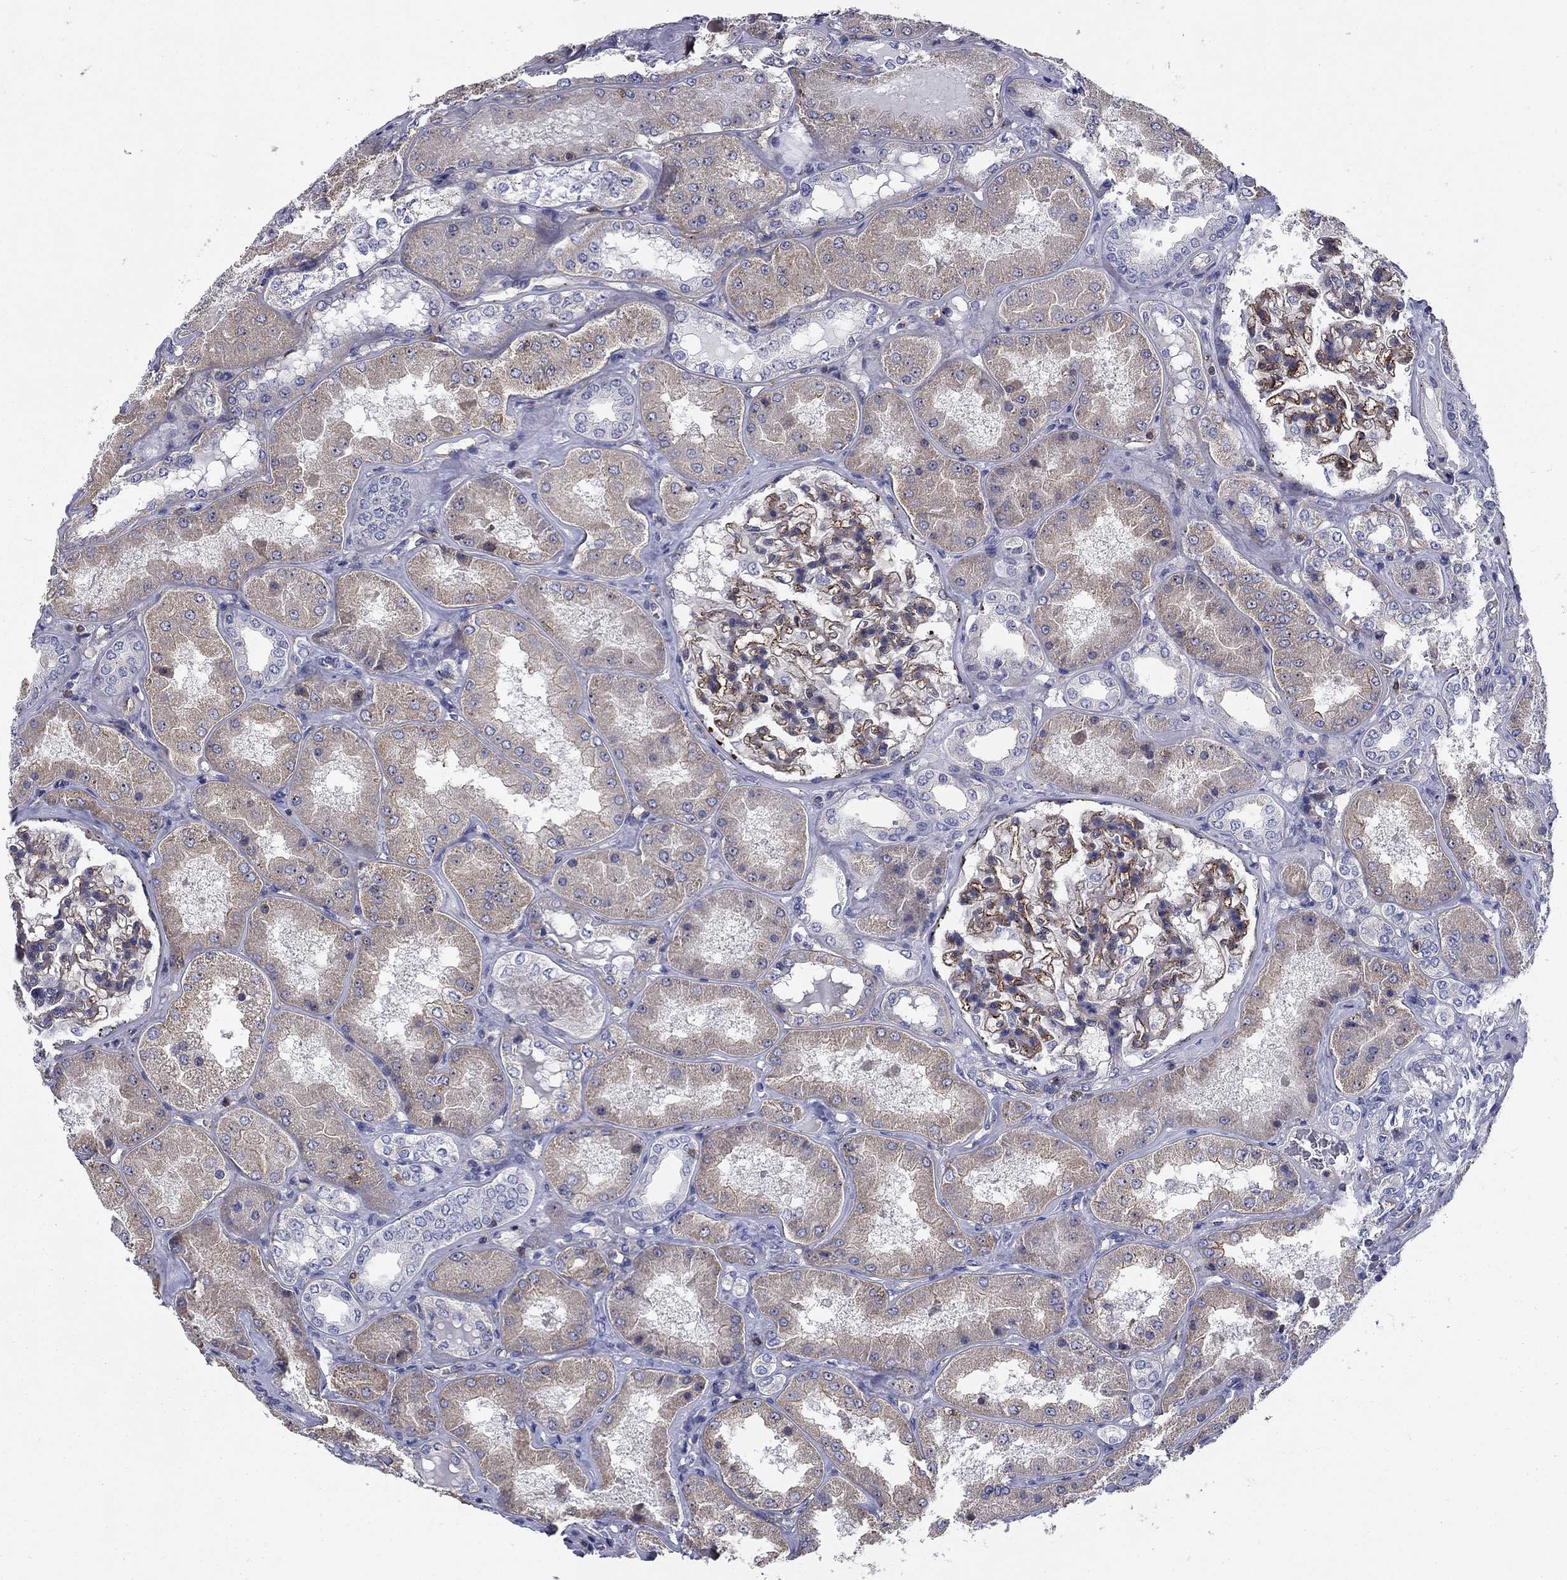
{"staining": {"intensity": "strong", "quantity": "25%-75%", "location": "cytoplasmic/membranous"}, "tissue": "kidney", "cell_type": "Cells in glomeruli", "image_type": "normal", "snomed": [{"axis": "morphology", "description": "Normal tissue, NOS"}, {"axis": "topography", "description": "Kidney"}], "caption": "Kidney stained with DAB (3,3'-diaminobenzidine) IHC shows high levels of strong cytoplasmic/membranous expression in about 25%-75% of cells in glomeruli.", "gene": "SIT1", "patient": {"sex": "female", "age": 56}}